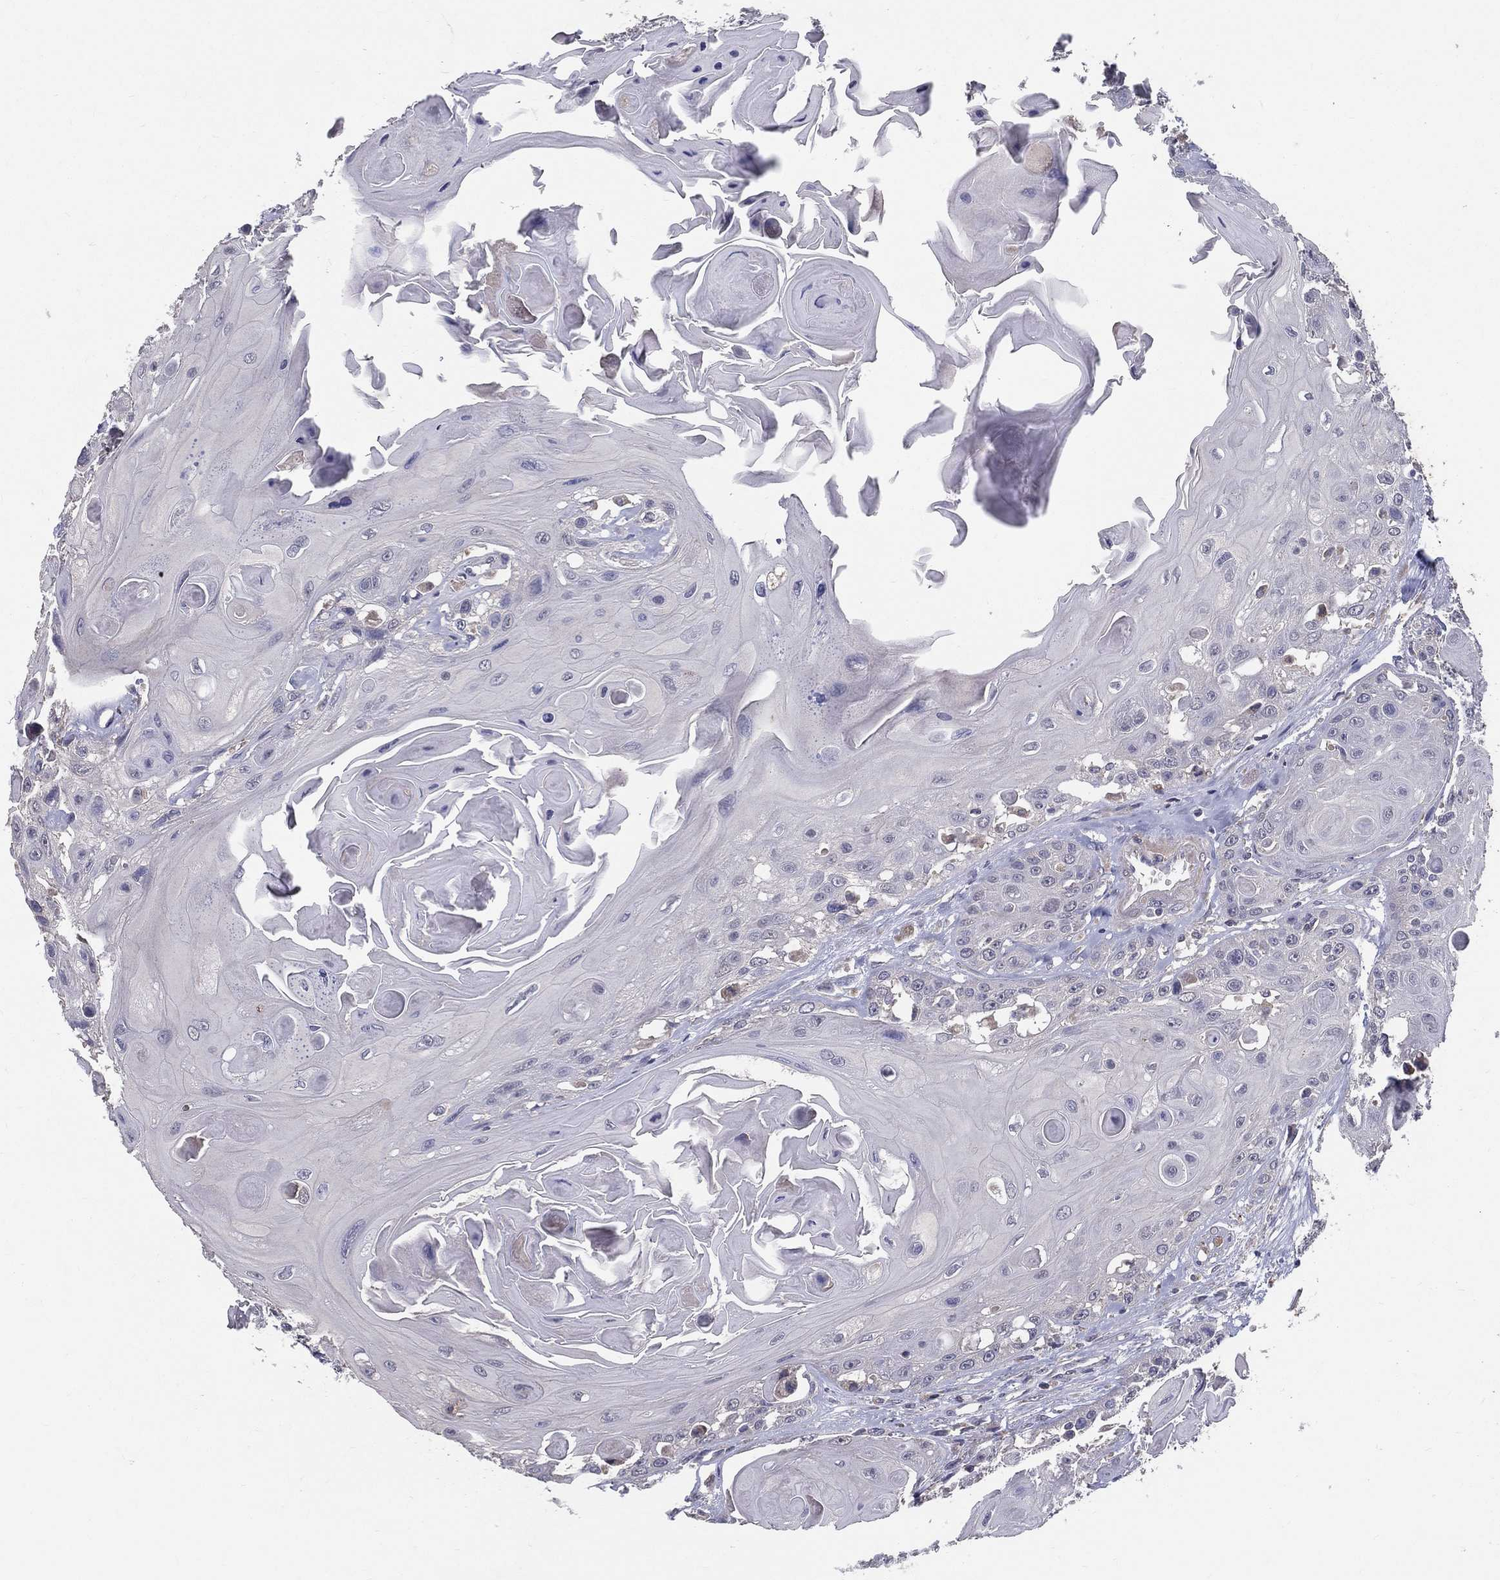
{"staining": {"intensity": "negative", "quantity": "none", "location": "none"}, "tissue": "head and neck cancer", "cell_type": "Tumor cells", "image_type": "cancer", "snomed": [{"axis": "morphology", "description": "Squamous cell carcinoma, NOS"}, {"axis": "topography", "description": "Head-Neck"}], "caption": "A photomicrograph of head and neck cancer stained for a protein displays no brown staining in tumor cells.", "gene": "PCSK1", "patient": {"sex": "female", "age": 59}}